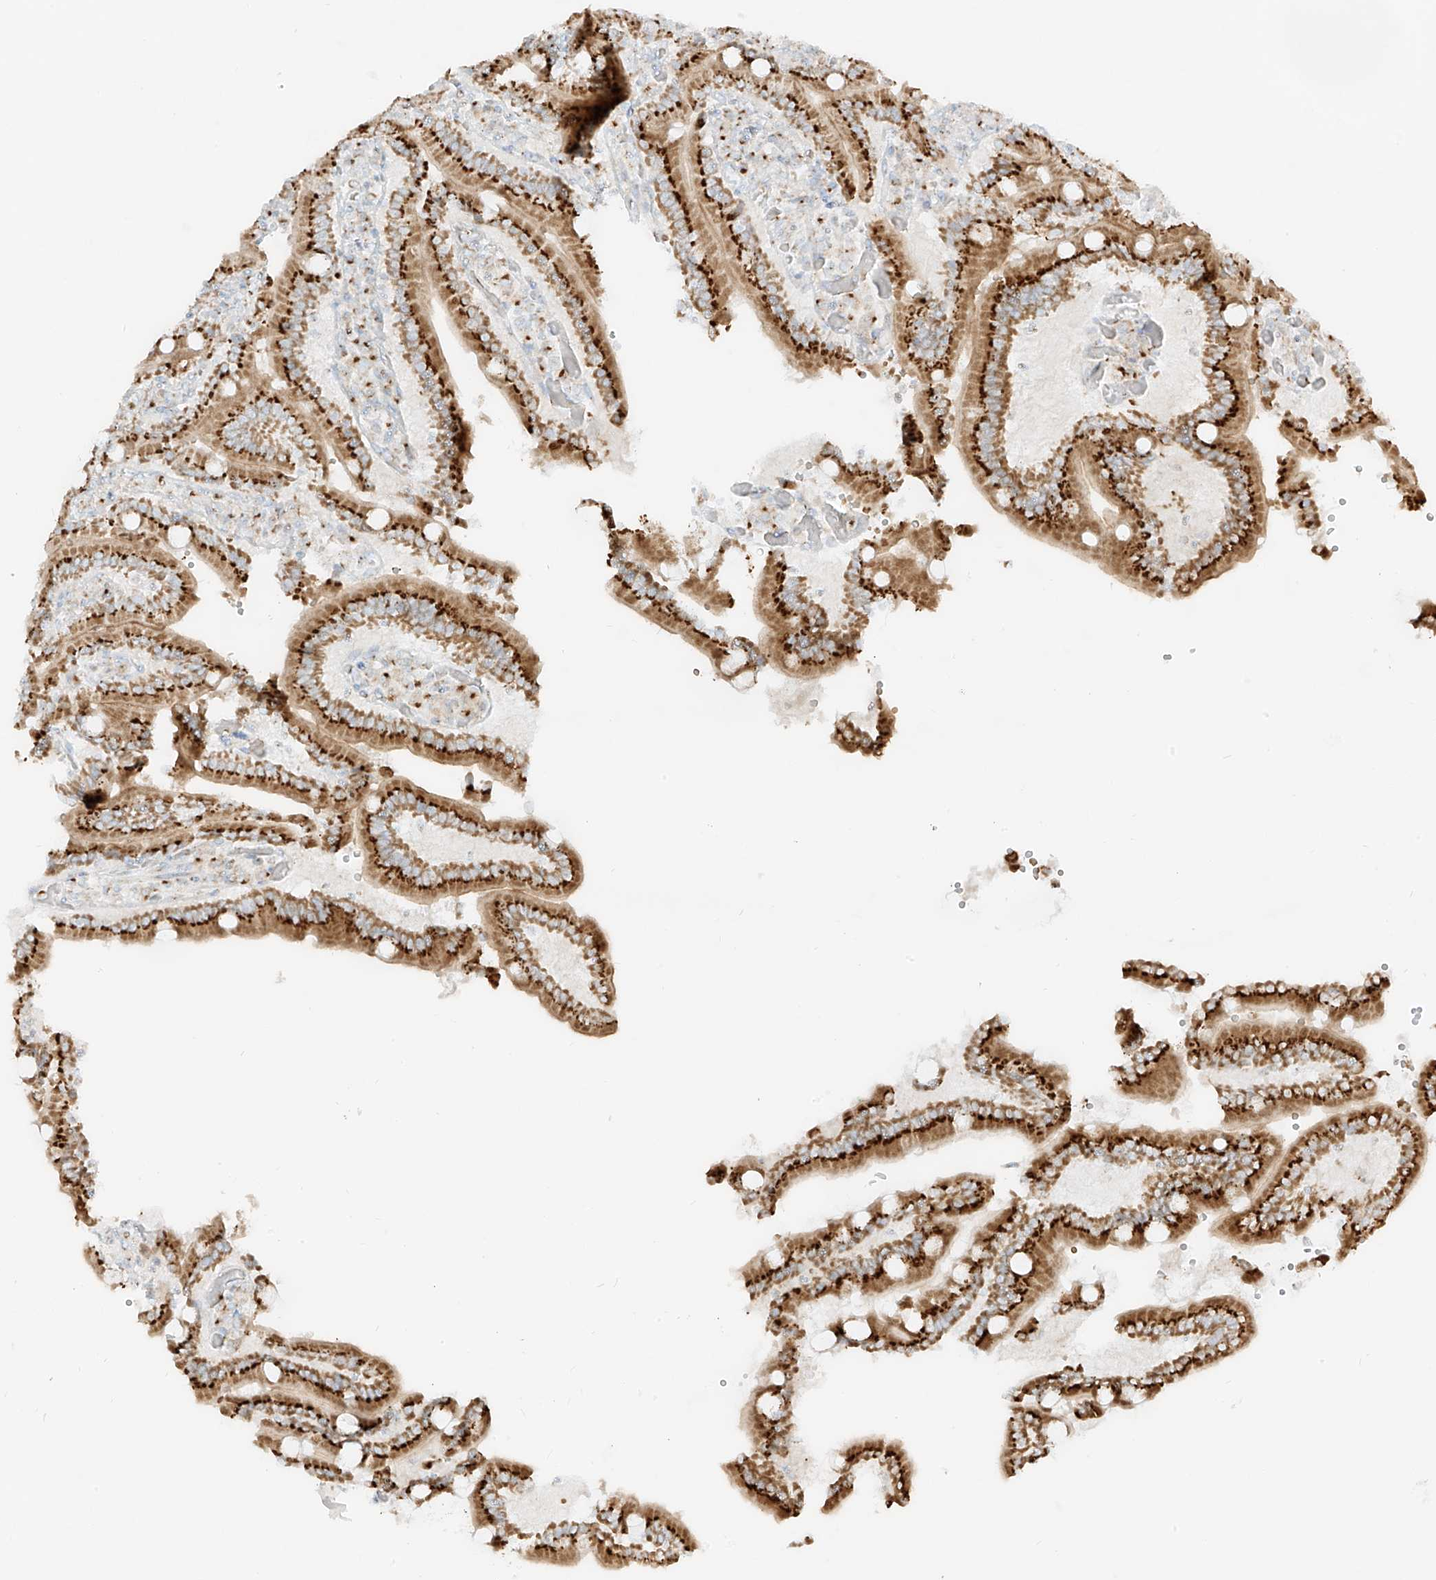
{"staining": {"intensity": "strong", "quantity": ">75%", "location": "cytoplasmic/membranous"}, "tissue": "duodenum", "cell_type": "Glandular cells", "image_type": "normal", "snomed": [{"axis": "morphology", "description": "Normal tissue, NOS"}, {"axis": "topography", "description": "Duodenum"}], "caption": "The photomicrograph demonstrates immunohistochemical staining of benign duodenum. There is strong cytoplasmic/membranous positivity is seen in about >75% of glandular cells. Nuclei are stained in blue.", "gene": "TMEM87B", "patient": {"sex": "female", "age": 62}}